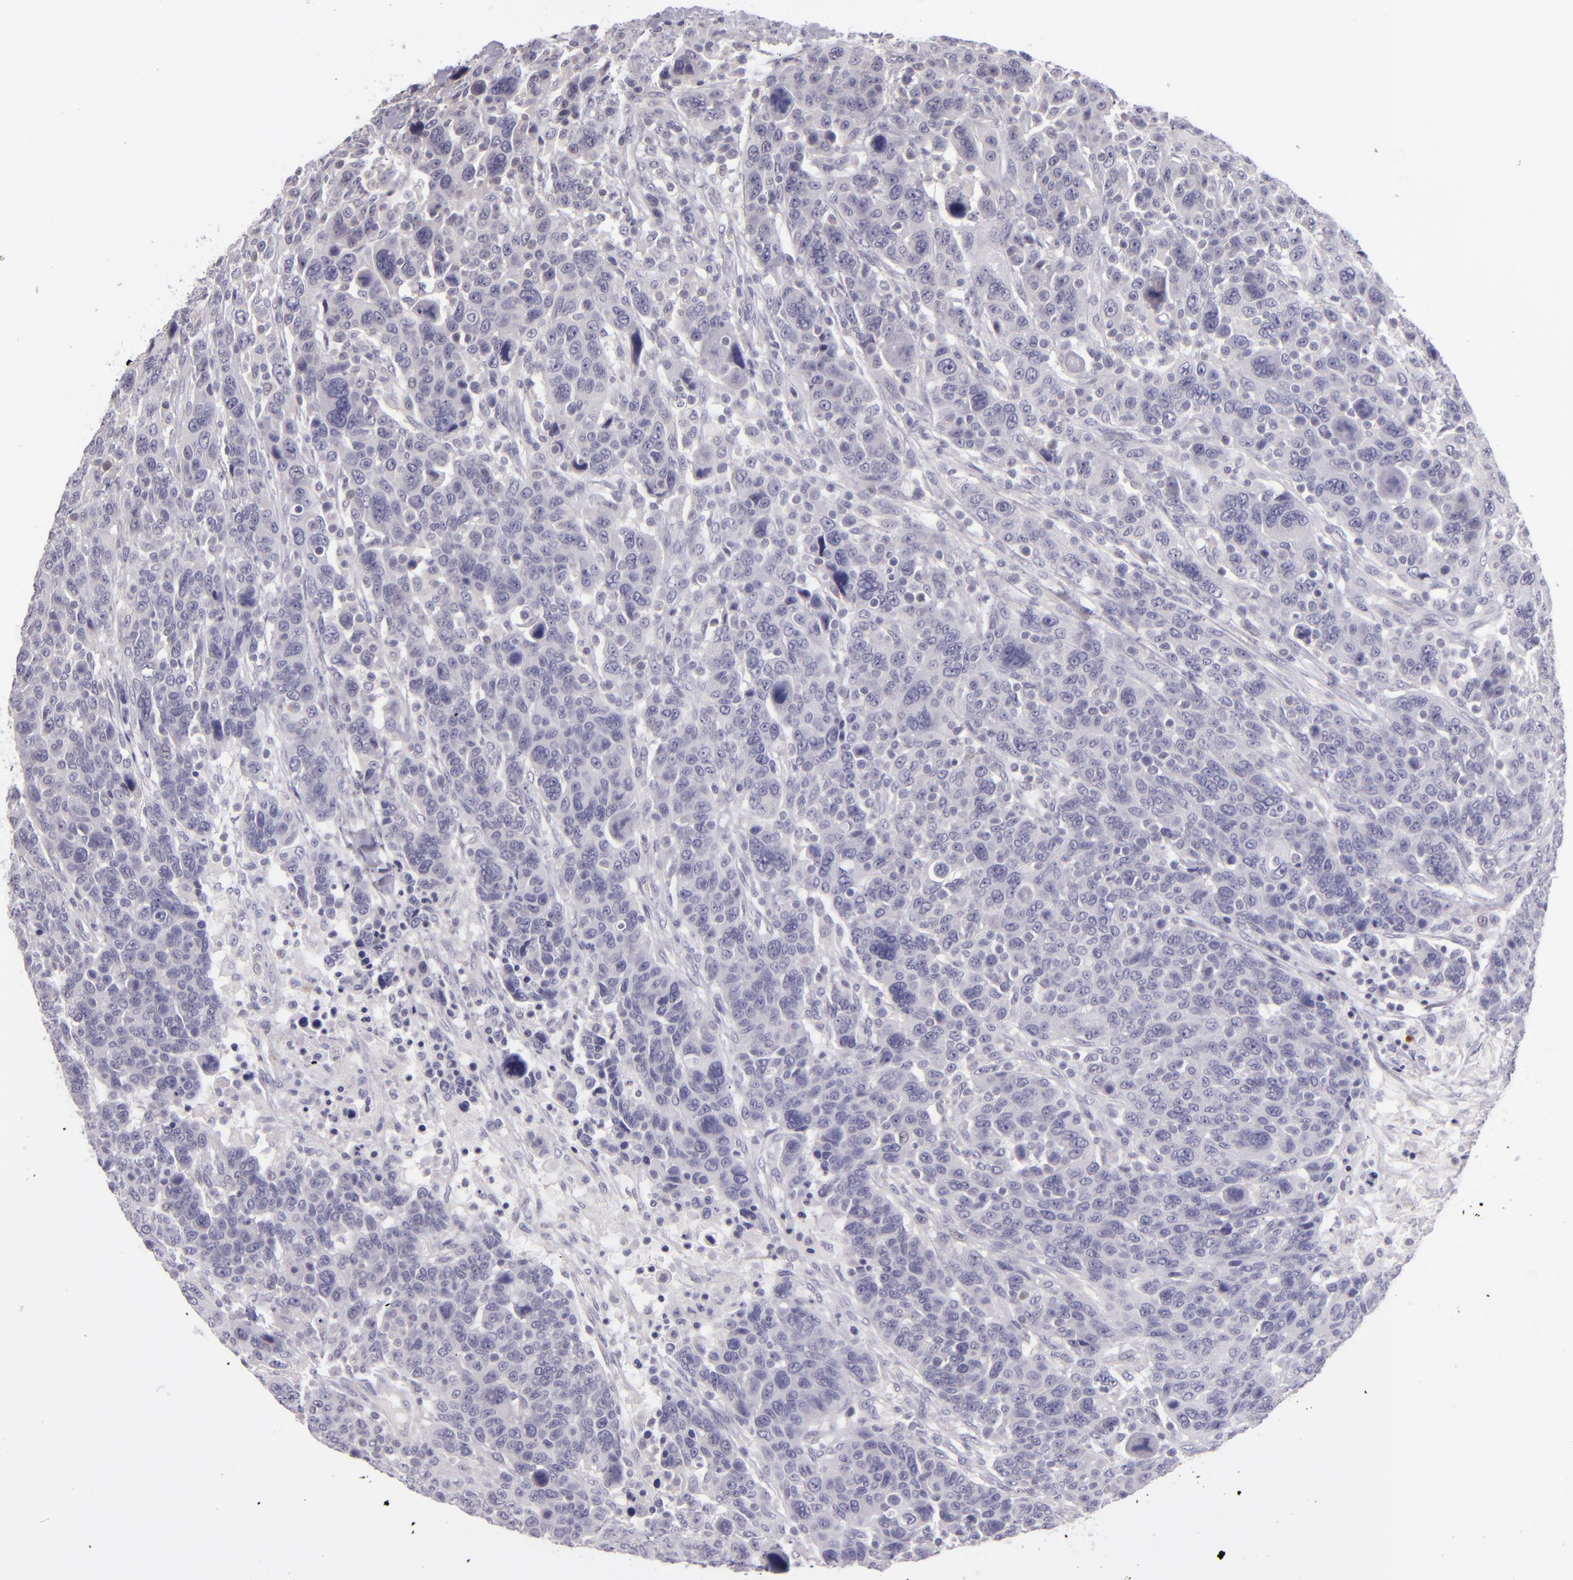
{"staining": {"intensity": "negative", "quantity": "none", "location": "none"}, "tissue": "breast cancer", "cell_type": "Tumor cells", "image_type": "cancer", "snomed": [{"axis": "morphology", "description": "Duct carcinoma"}, {"axis": "topography", "description": "Breast"}], "caption": "DAB immunohistochemical staining of breast cancer (intraductal carcinoma) exhibits no significant positivity in tumor cells. Nuclei are stained in blue.", "gene": "SNCB", "patient": {"sex": "female", "age": 37}}